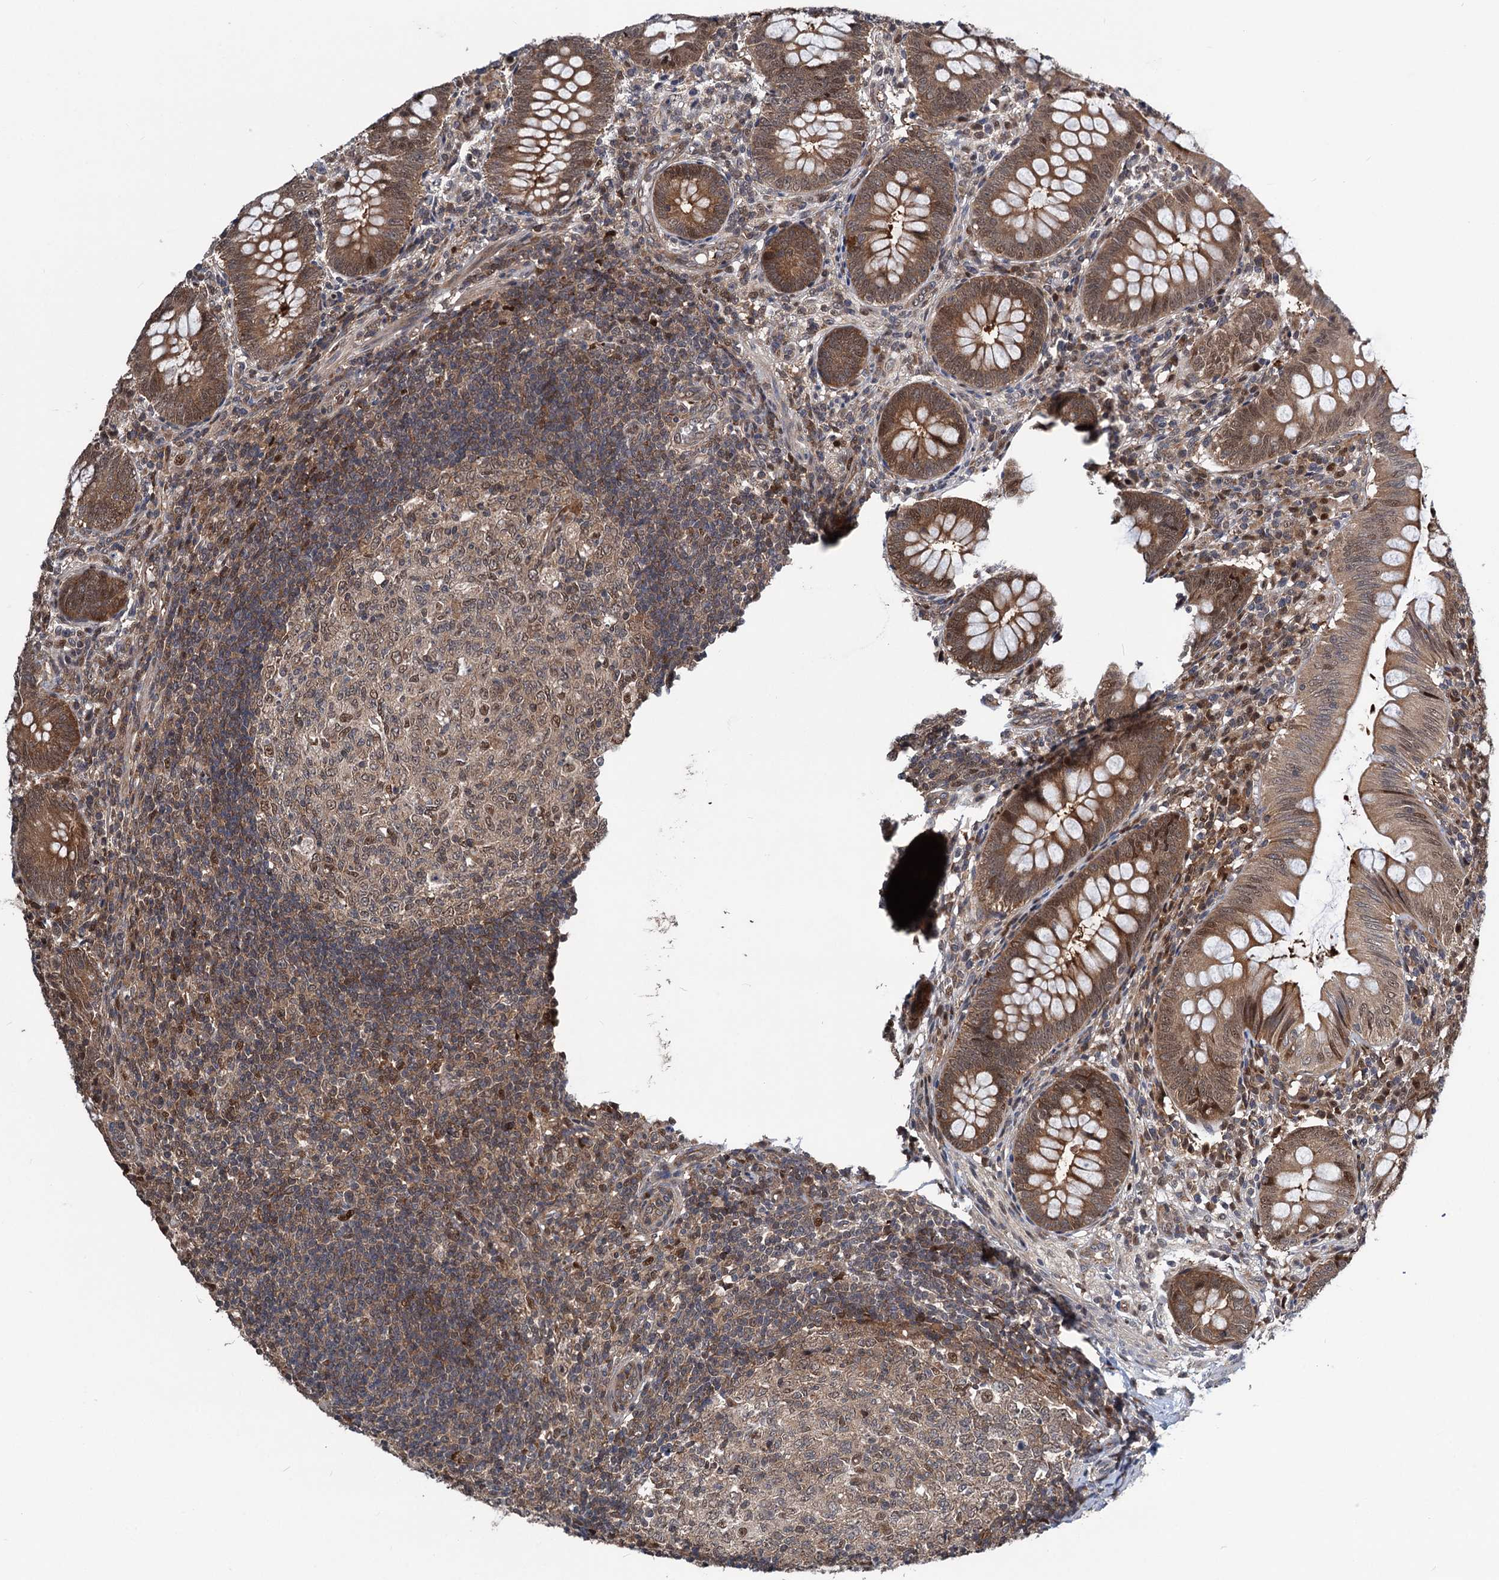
{"staining": {"intensity": "moderate", "quantity": ">75%", "location": "cytoplasmic/membranous,nuclear"}, "tissue": "appendix", "cell_type": "Glandular cells", "image_type": "normal", "snomed": [{"axis": "morphology", "description": "Normal tissue, NOS"}, {"axis": "topography", "description": "Appendix"}], "caption": "Immunohistochemistry (IHC) of unremarkable human appendix reveals medium levels of moderate cytoplasmic/membranous,nuclear positivity in about >75% of glandular cells. The protein of interest is shown in brown color, while the nuclei are stained blue.", "gene": "GPBP1", "patient": {"sex": "male", "age": 14}}